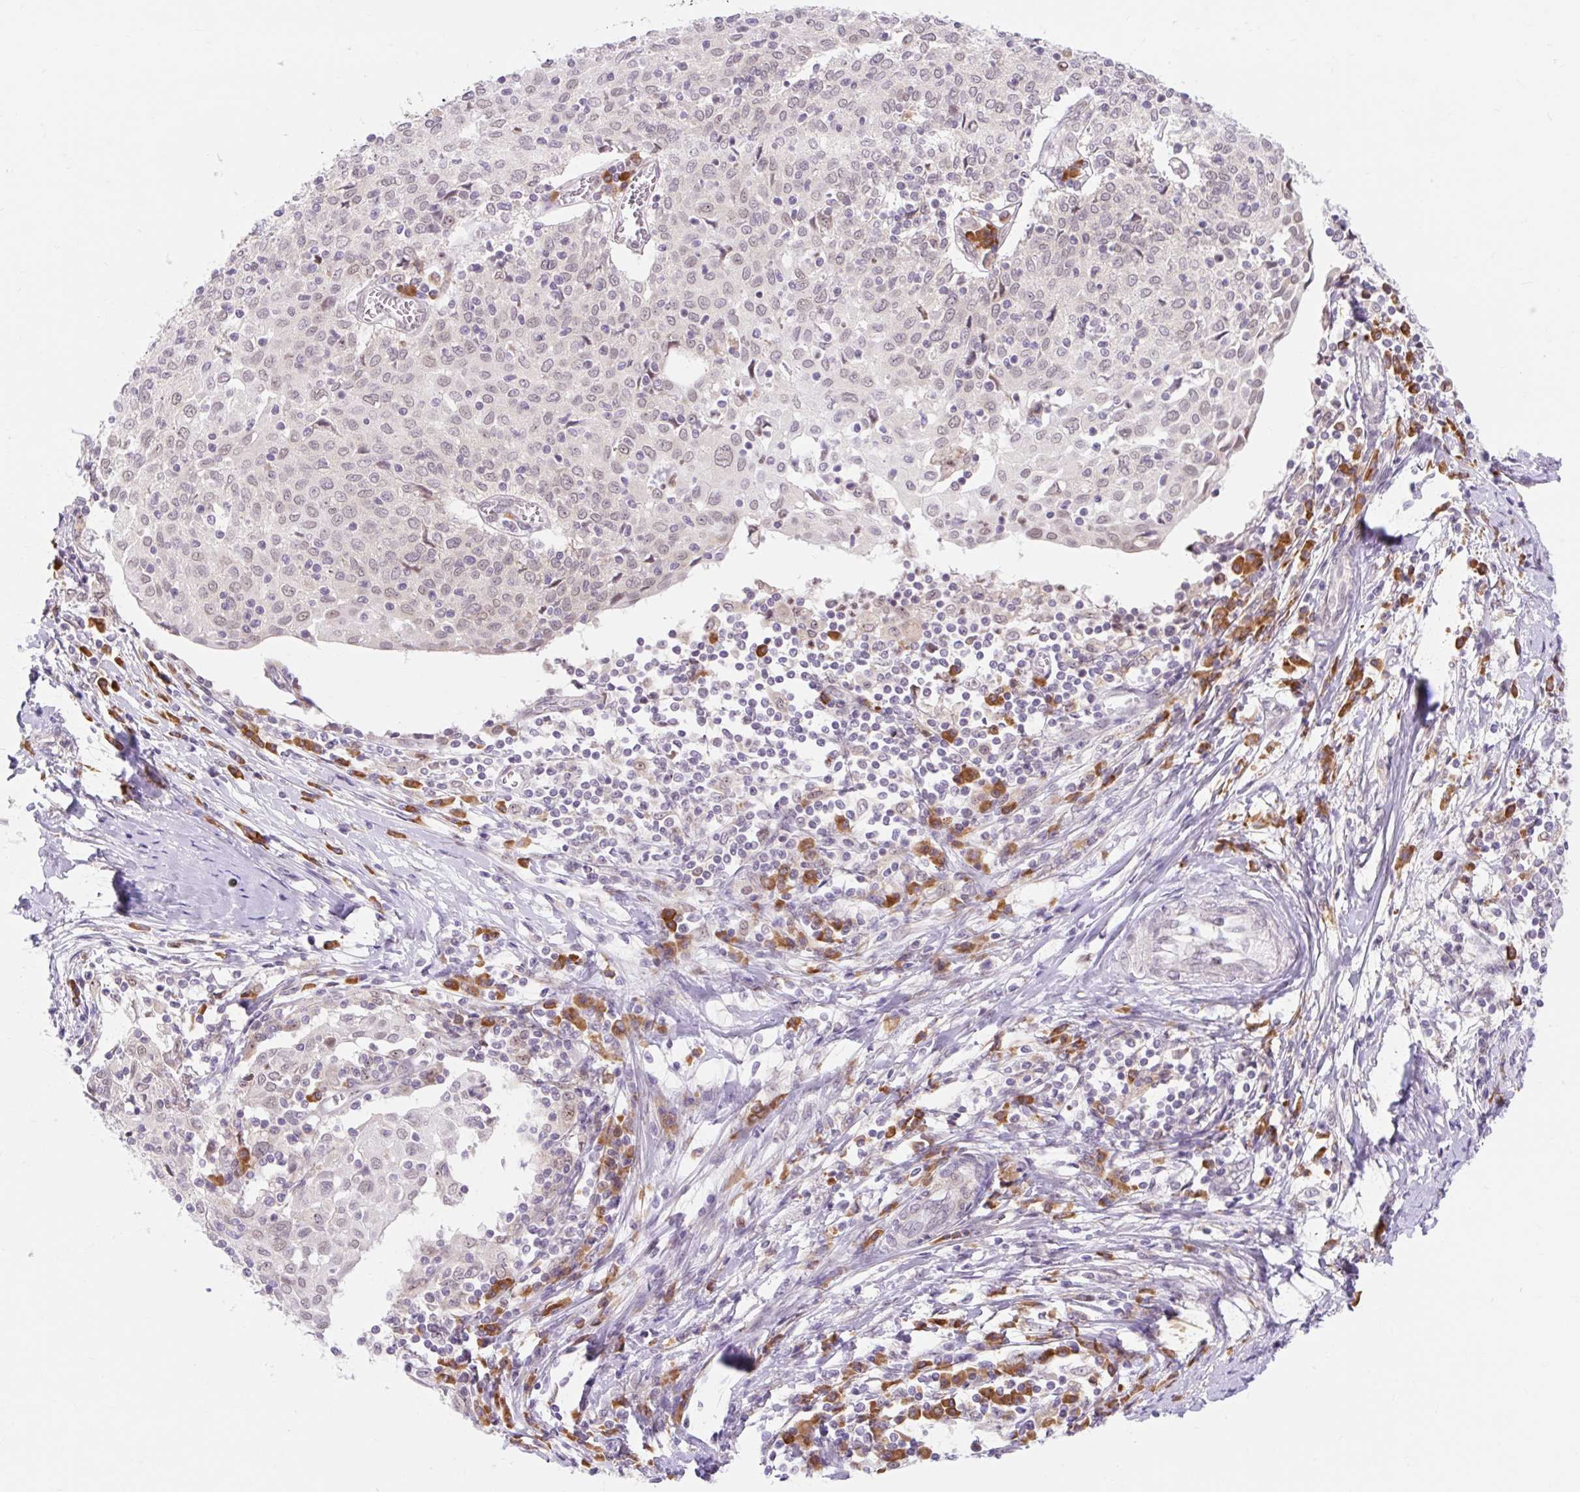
{"staining": {"intensity": "negative", "quantity": "none", "location": "none"}, "tissue": "cervical cancer", "cell_type": "Tumor cells", "image_type": "cancer", "snomed": [{"axis": "morphology", "description": "Squamous cell carcinoma, NOS"}, {"axis": "topography", "description": "Cervix"}], "caption": "DAB (3,3'-diaminobenzidine) immunohistochemical staining of human squamous cell carcinoma (cervical) shows no significant positivity in tumor cells.", "gene": "SRSF10", "patient": {"sex": "female", "age": 52}}